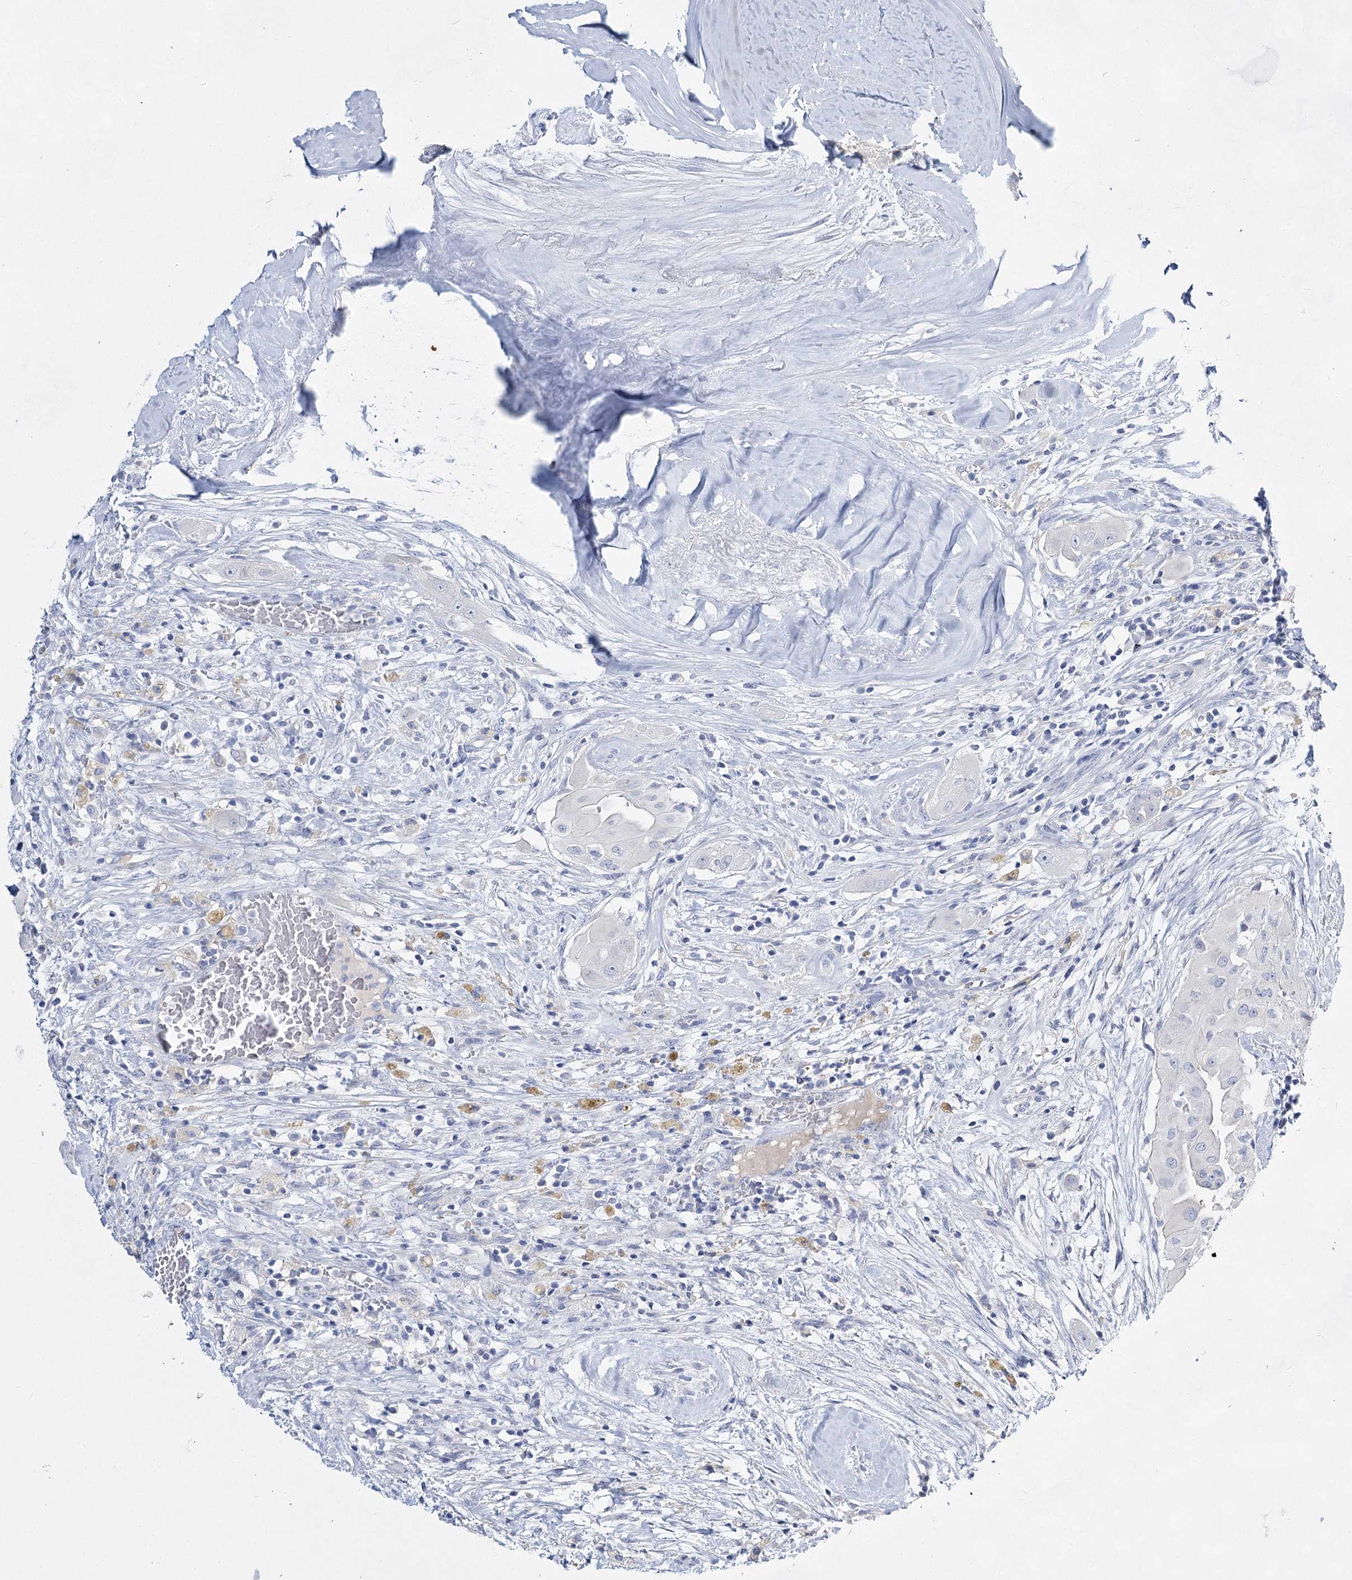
{"staining": {"intensity": "negative", "quantity": "none", "location": "none"}, "tissue": "thyroid cancer", "cell_type": "Tumor cells", "image_type": "cancer", "snomed": [{"axis": "morphology", "description": "Papillary adenocarcinoma, NOS"}, {"axis": "topography", "description": "Thyroid gland"}], "caption": "DAB immunohistochemical staining of thyroid cancer (papillary adenocarcinoma) demonstrates no significant expression in tumor cells.", "gene": "SLC17A2", "patient": {"sex": "female", "age": 59}}